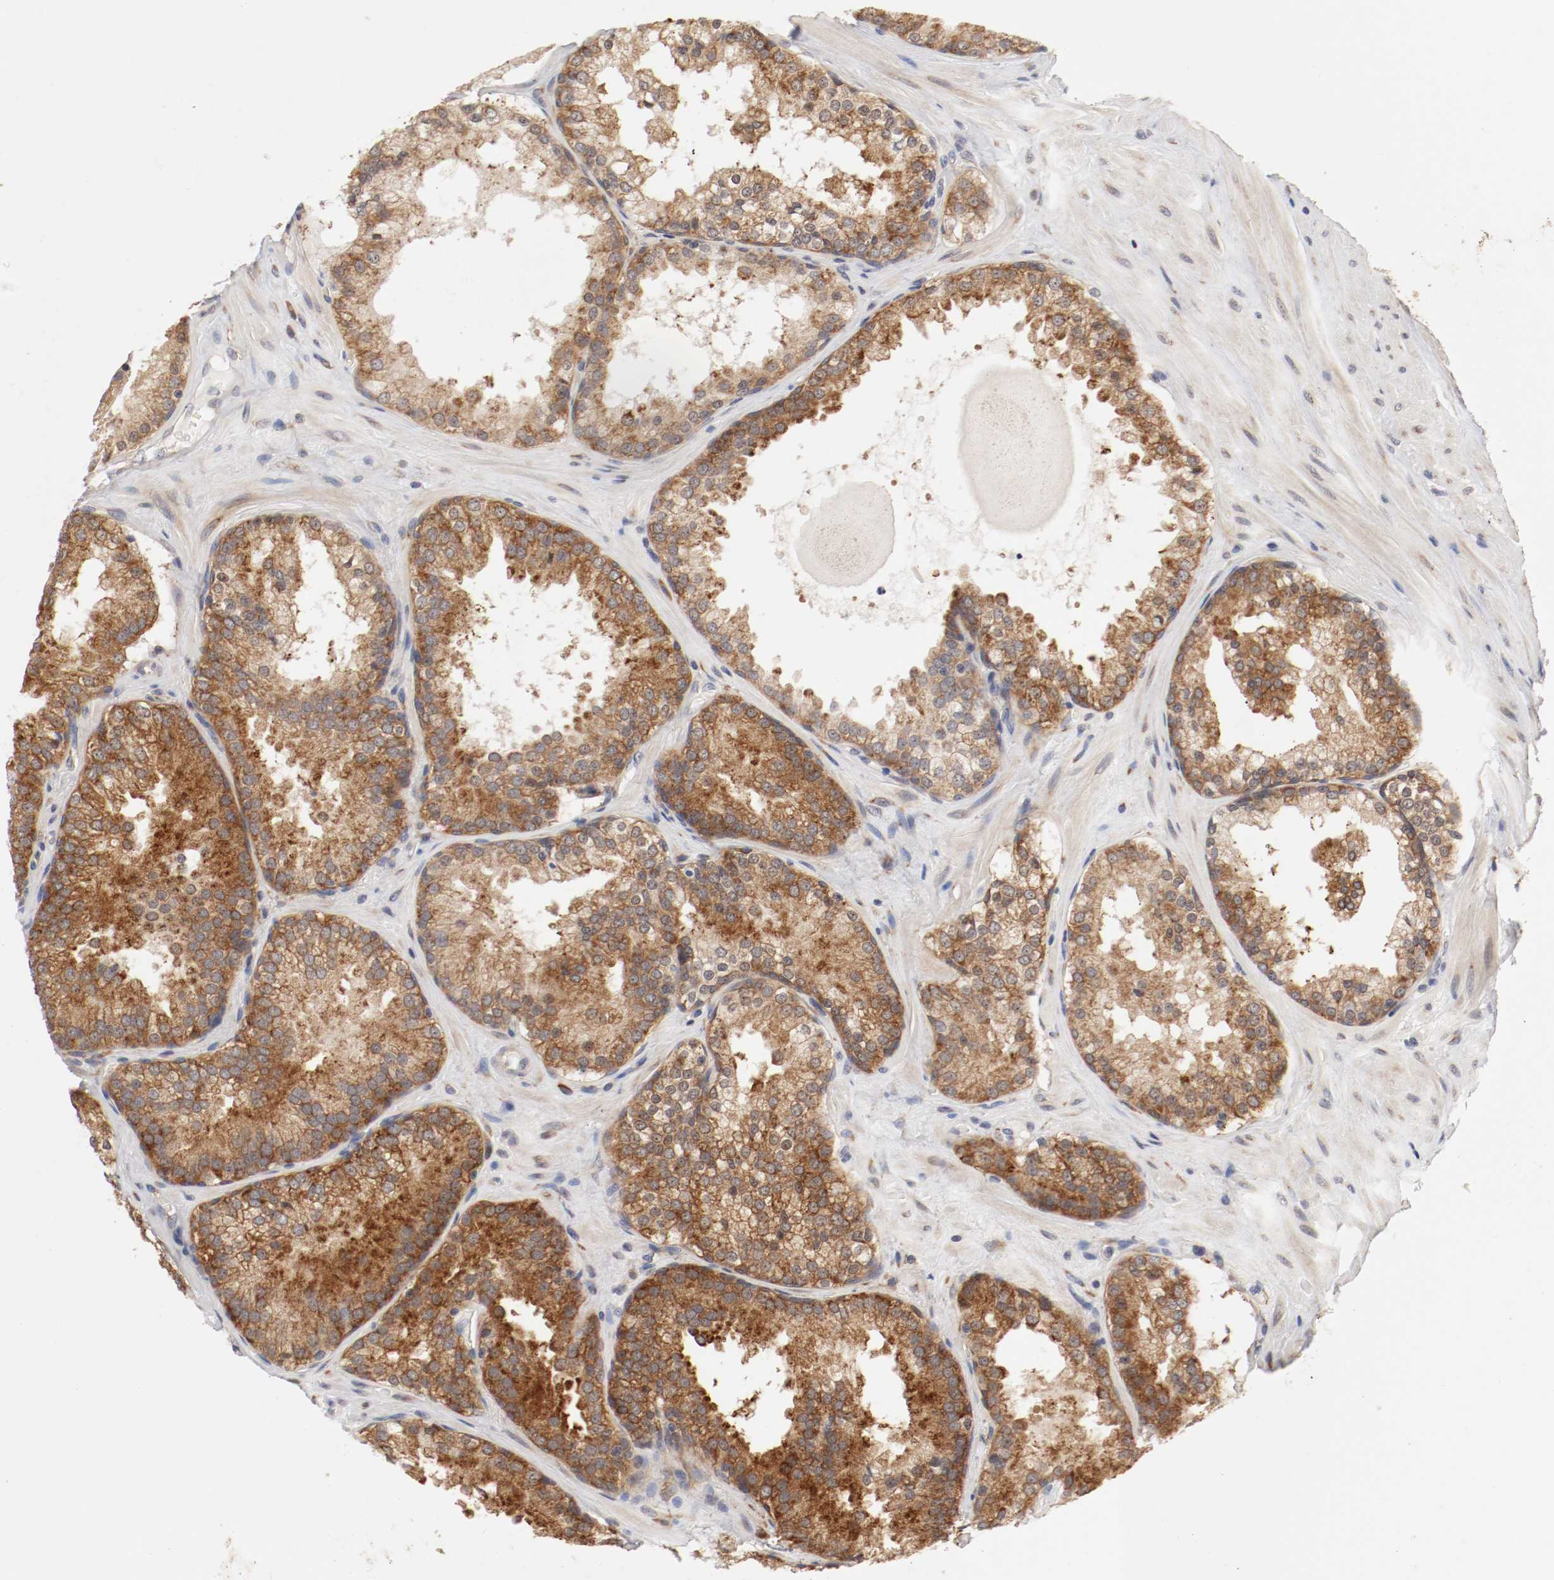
{"staining": {"intensity": "moderate", "quantity": ">75%", "location": "cytoplasmic/membranous"}, "tissue": "prostate cancer", "cell_type": "Tumor cells", "image_type": "cancer", "snomed": [{"axis": "morphology", "description": "Adenocarcinoma, High grade"}, {"axis": "topography", "description": "Prostate"}], "caption": "Protein staining of prostate cancer tissue displays moderate cytoplasmic/membranous staining in approximately >75% of tumor cells.", "gene": "FKBP3", "patient": {"sex": "male", "age": 70}}